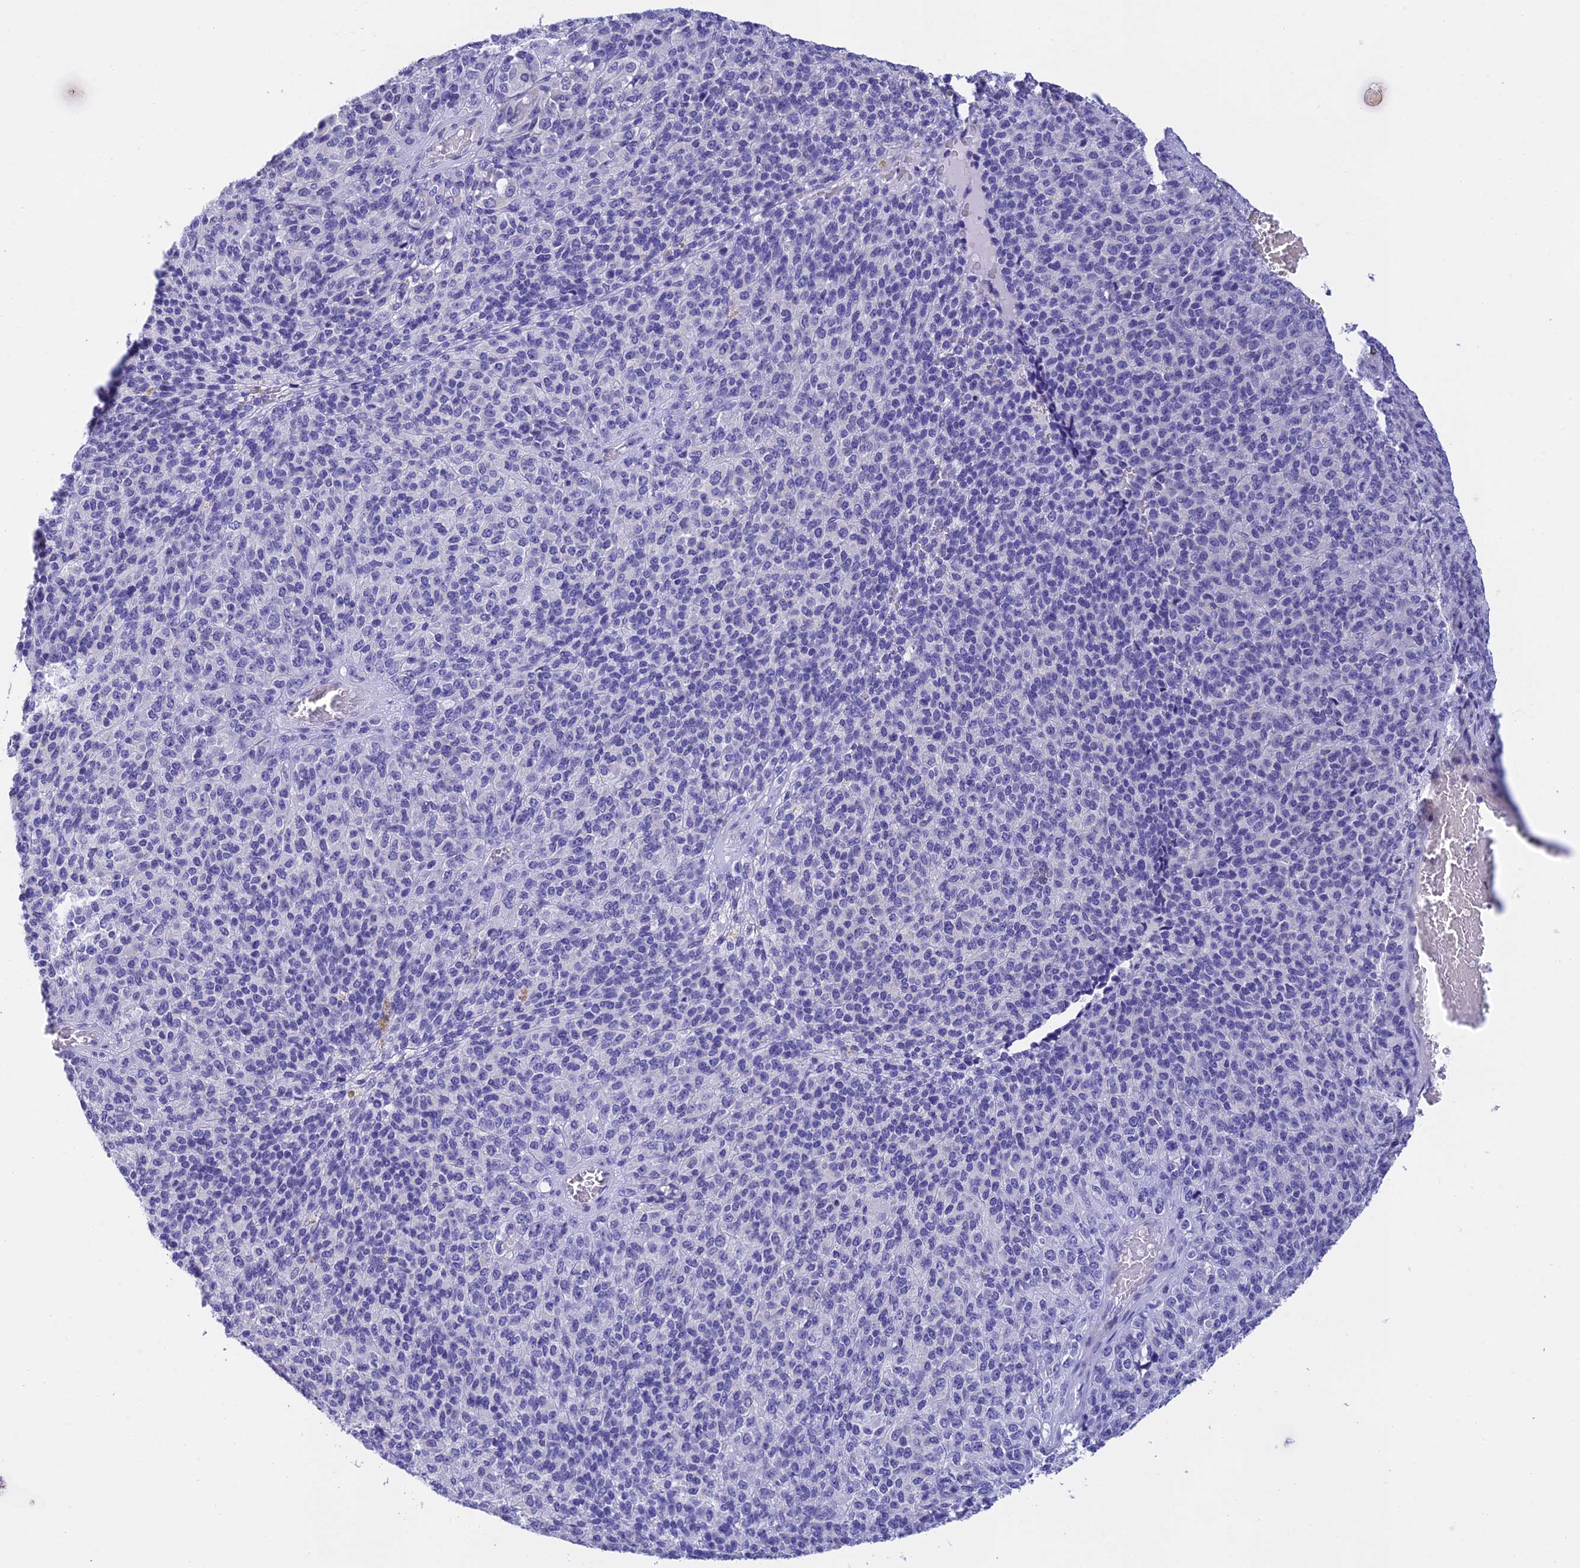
{"staining": {"intensity": "negative", "quantity": "none", "location": "none"}, "tissue": "melanoma", "cell_type": "Tumor cells", "image_type": "cancer", "snomed": [{"axis": "morphology", "description": "Malignant melanoma, Metastatic site"}, {"axis": "topography", "description": "Brain"}], "caption": "Tumor cells show no significant expression in melanoma.", "gene": "C17orf67", "patient": {"sex": "female", "age": 56}}